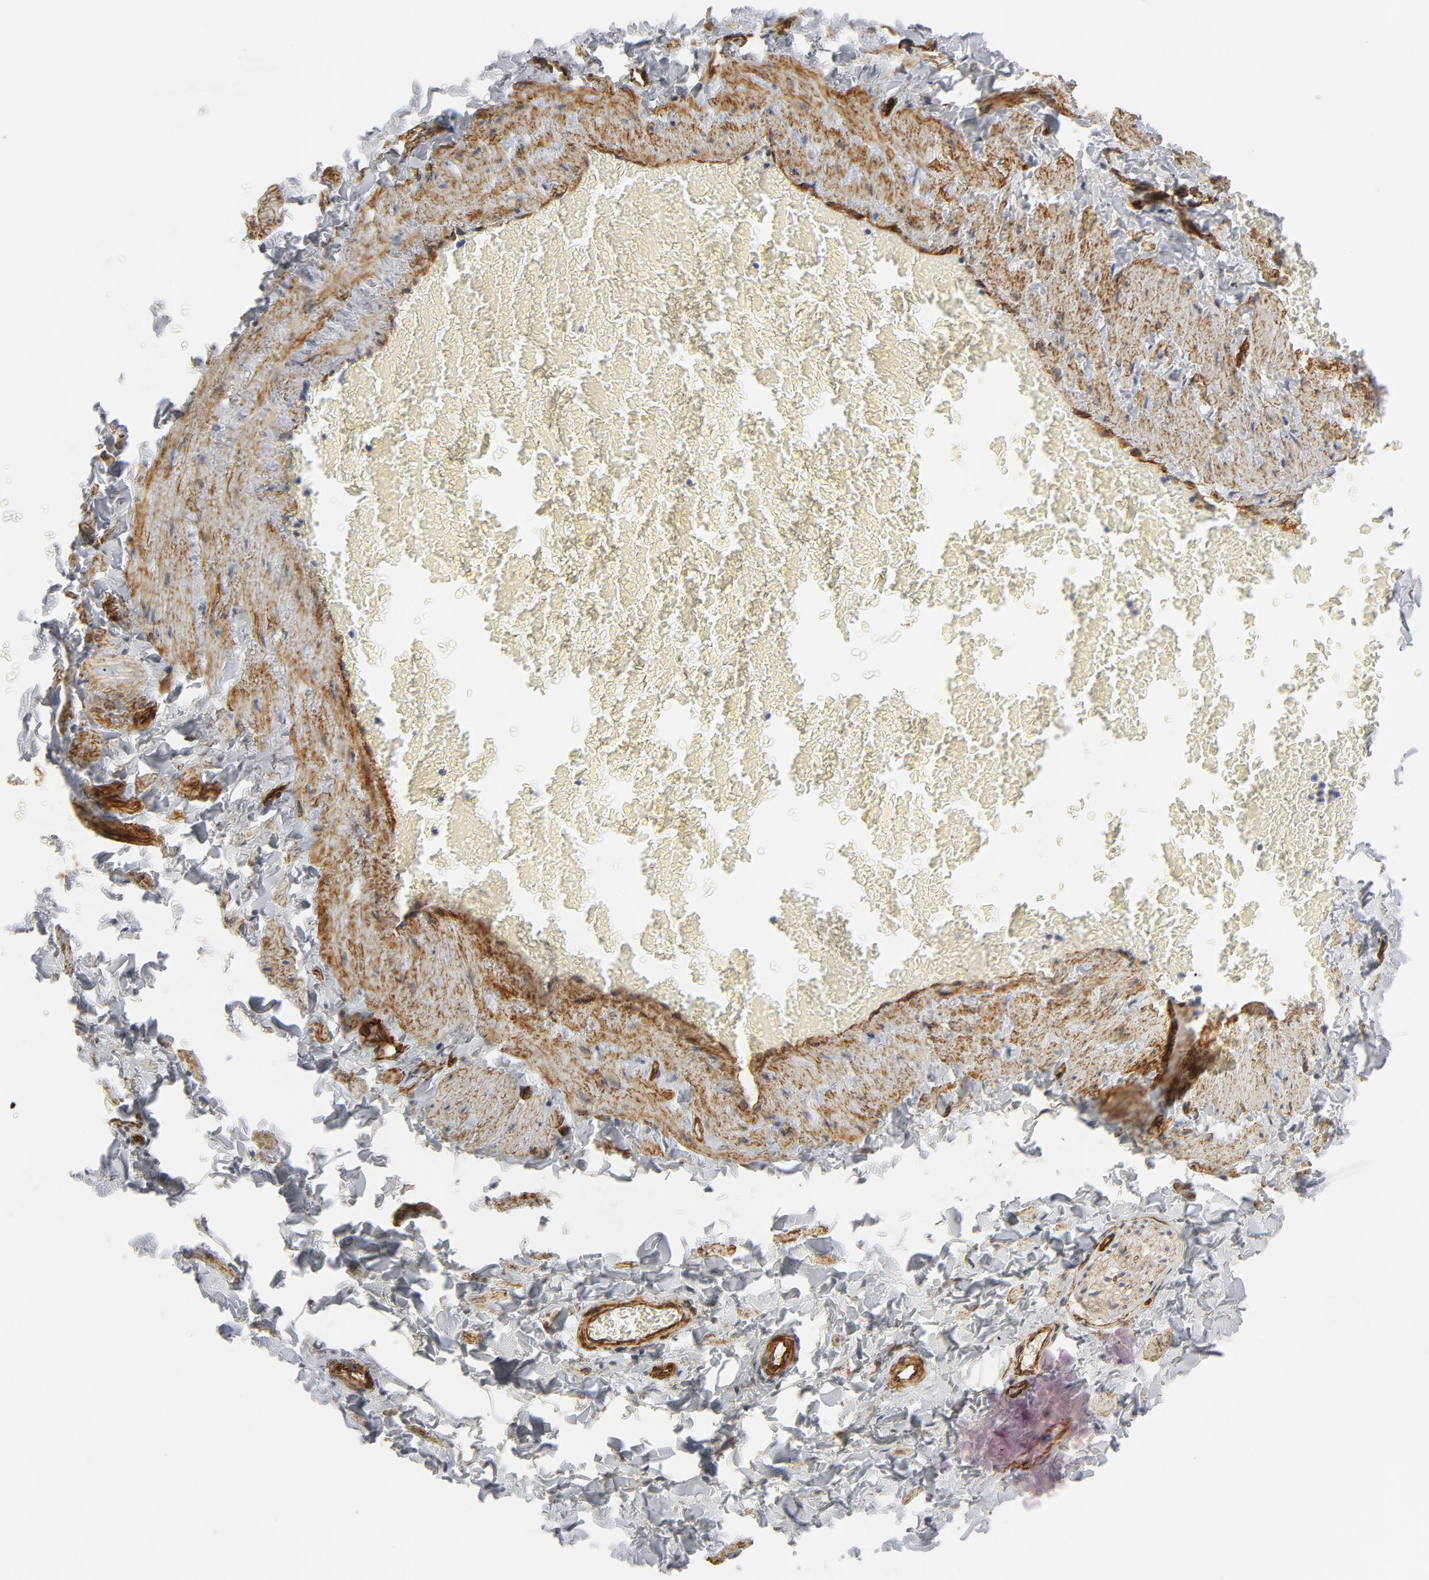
{"staining": {"intensity": "strong", "quantity": ">75%", "location": "cytoplasmic/membranous"}, "tissue": "adipose tissue", "cell_type": "Adipocytes", "image_type": "normal", "snomed": [{"axis": "morphology", "description": "Normal tissue, NOS"}, {"axis": "topography", "description": "Vascular tissue"}], "caption": "A brown stain shows strong cytoplasmic/membranous staining of a protein in adipocytes of normal human adipose tissue.", "gene": "GNG2", "patient": {"sex": "male", "age": 41}}